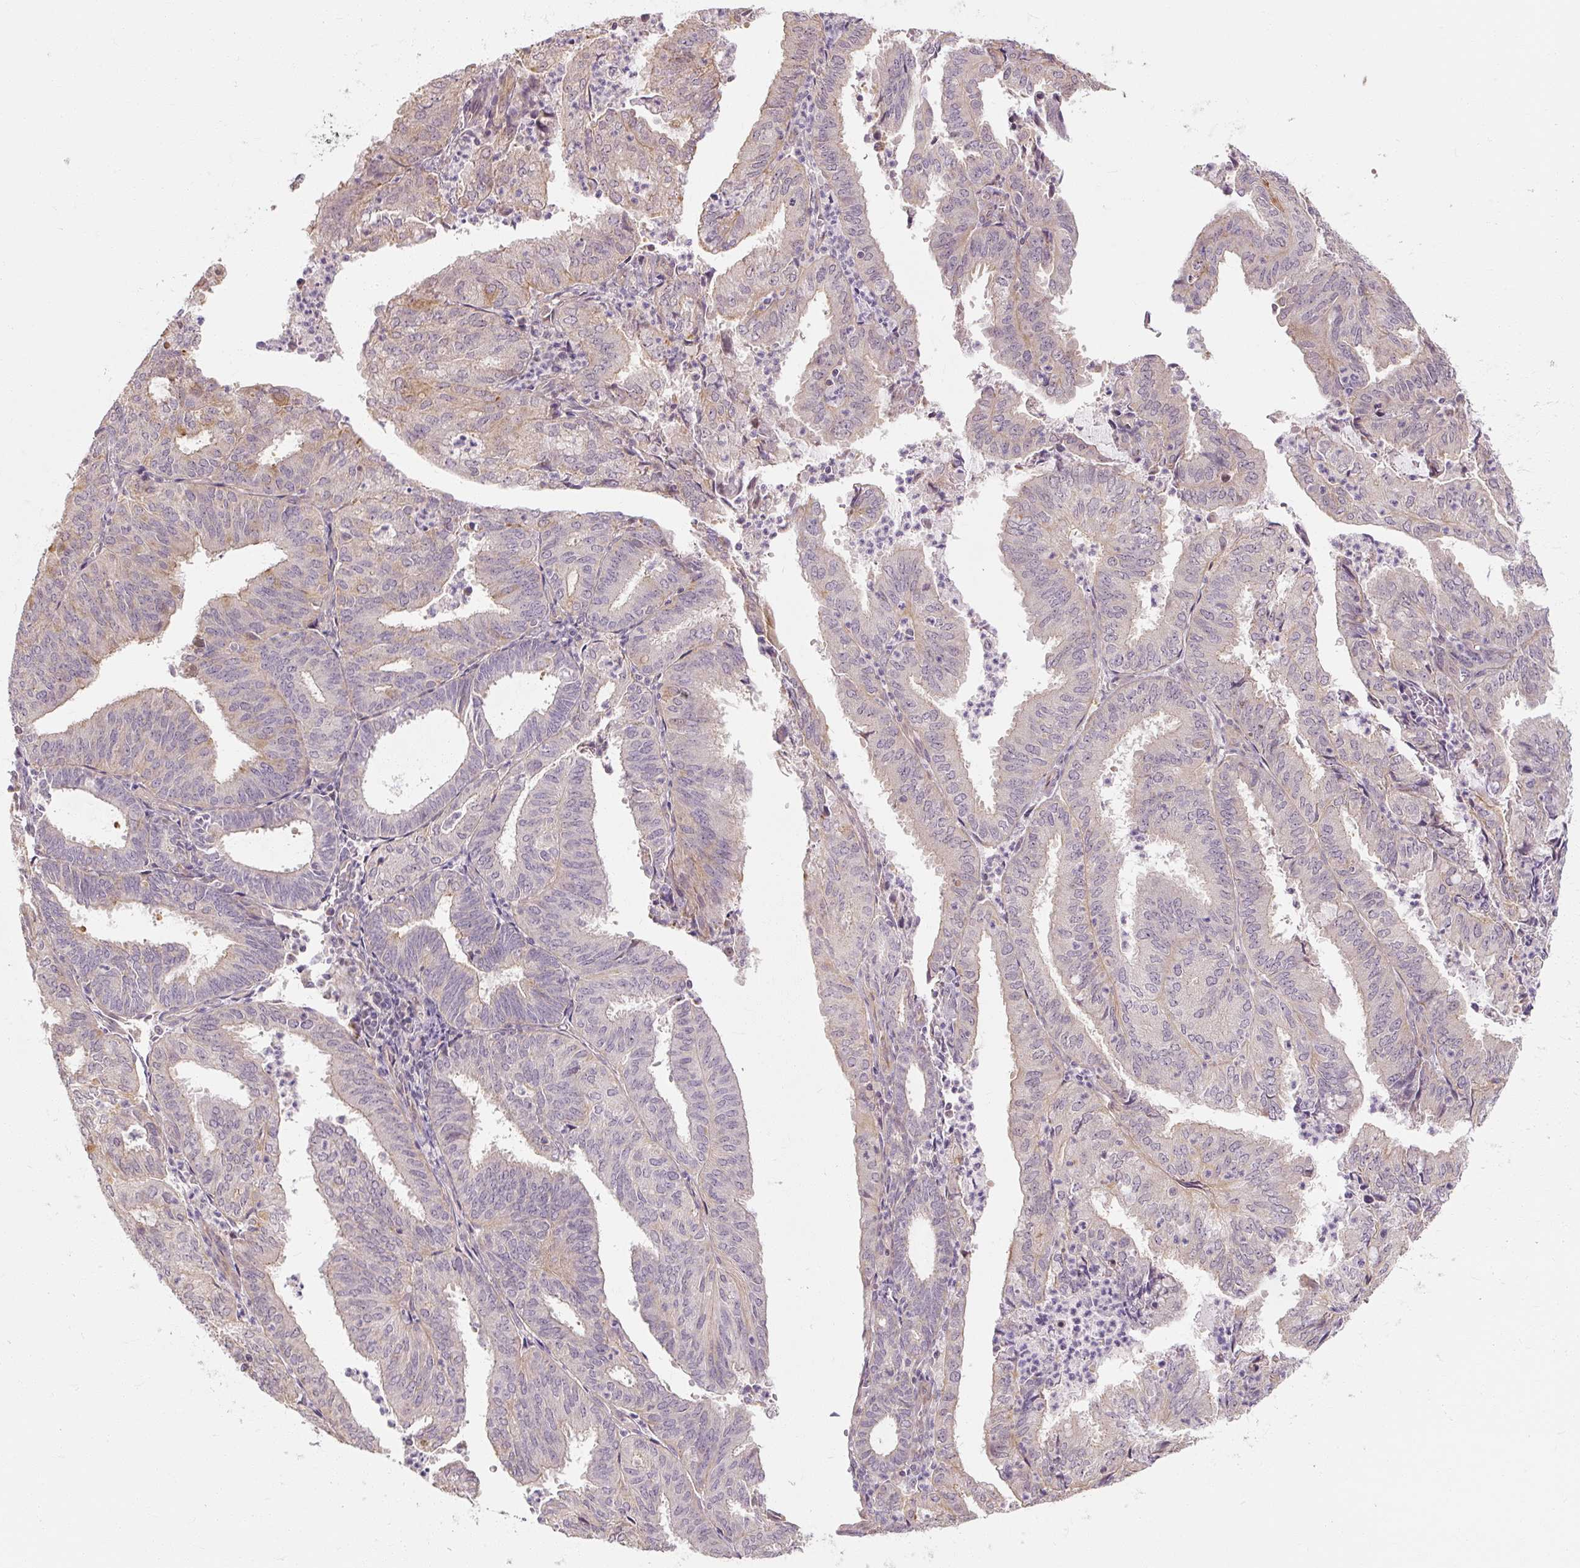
{"staining": {"intensity": "weak", "quantity": "<25%", "location": "cytoplasmic/membranous"}, "tissue": "endometrial cancer", "cell_type": "Tumor cells", "image_type": "cancer", "snomed": [{"axis": "morphology", "description": "Adenocarcinoma, NOS"}, {"axis": "topography", "description": "Uterus"}], "caption": "A micrograph of endometrial cancer (adenocarcinoma) stained for a protein exhibits no brown staining in tumor cells.", "gene": "RB1CC1", "patient": {"sex": "female", "age": 60}}